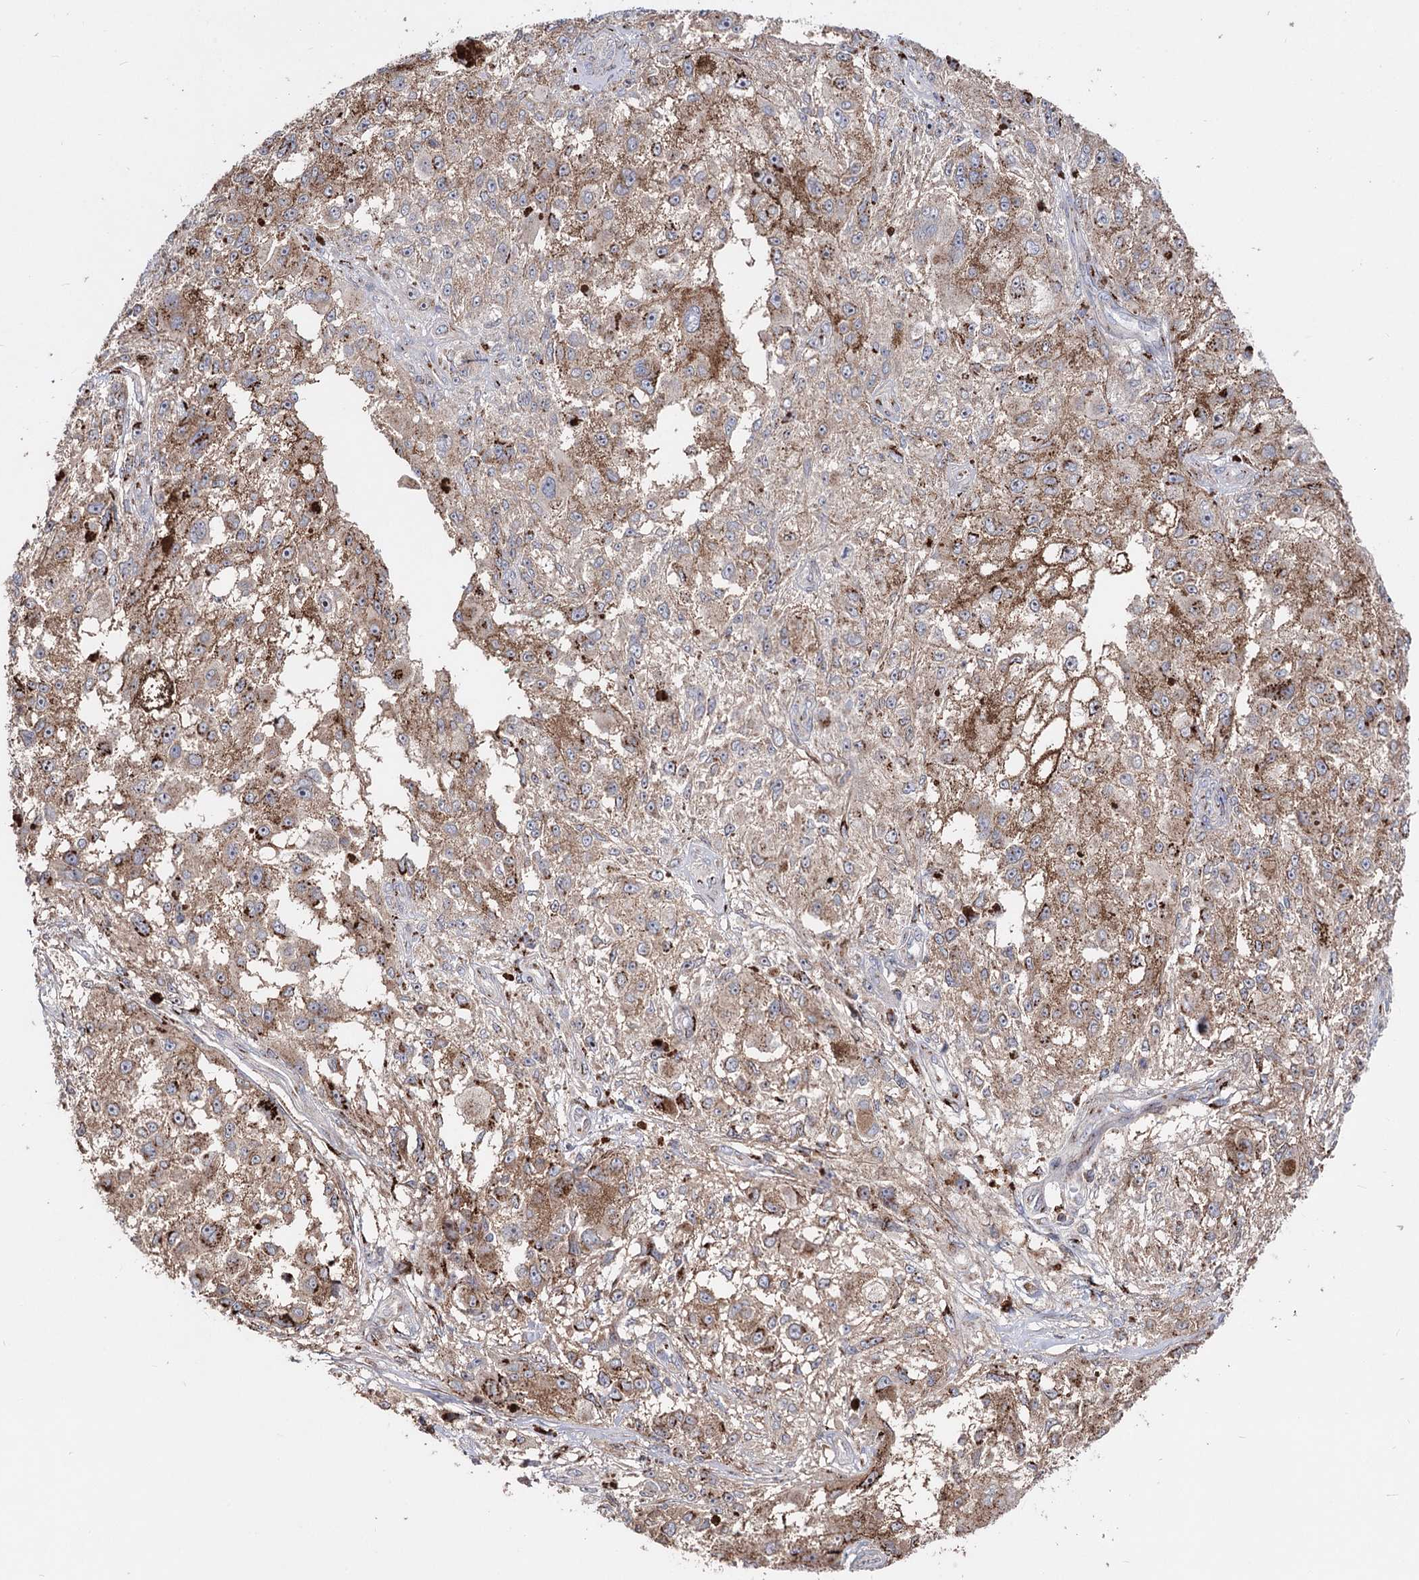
{"staining": {"intensity": "moderate", "quantity": ">75%", "location": "cytoplasmic/membranous"}, "tissue": "melanoma", "cell_type": "Tumor cells", "image_type": "cancer", "snomed": [{"axis": "morphology", "description": "Necrosis, NOS"}, {"axis": "morphology", "description": "Malignant melanoma, NOS"}, {"axis": "topography", "description": "Skin"}], "caption": "A medium amount of moderate cytoplasmic/membranous positivity is present in about >75% of tumor cells in malignant melanoma tissue.", "gene": "ARHGAP20", "patient": {"sex": "female", "age": 87}}